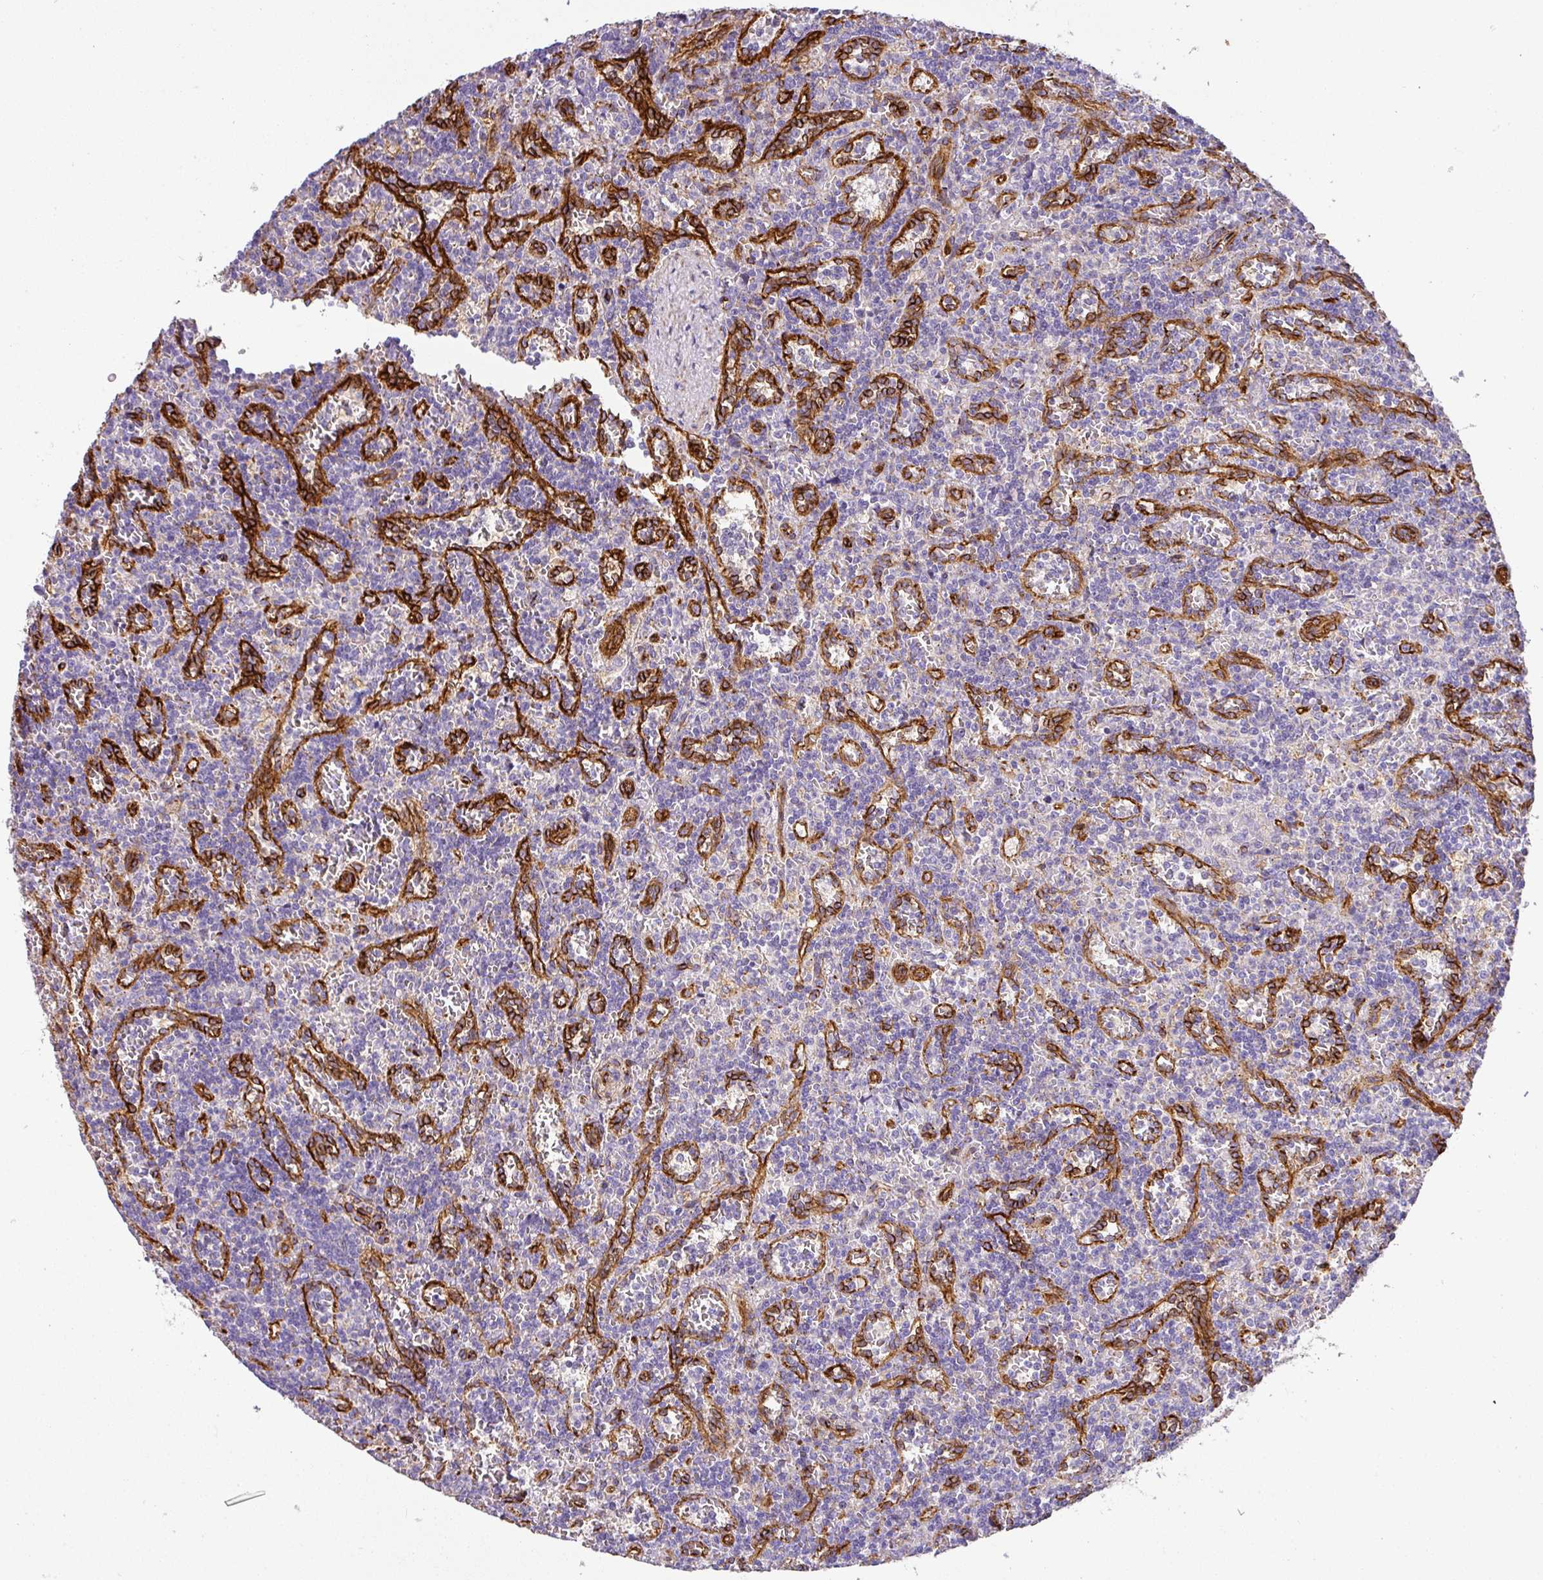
{"staining": {"intensity": "negative", "quantity": "none", "location": "none"}, "tissue": "lymphoma", "cell_type": "Tumor cells", "image_type": "cancer", "snomed": [{"axis": "morphology", "description": "Malignant lymphoma, non-Hodgkin's type, Low grade"}, {"axis": "topography", "description": "Spleen"}], "caption": "High magnification brightfield microscopy of lymphoma stained with DAB (brown) and counterstained with hematoxylin (blue): tumor cells show no significant staining.", "gene": "SLC25A17", "patient": {"sex": "male", "age": 73}}